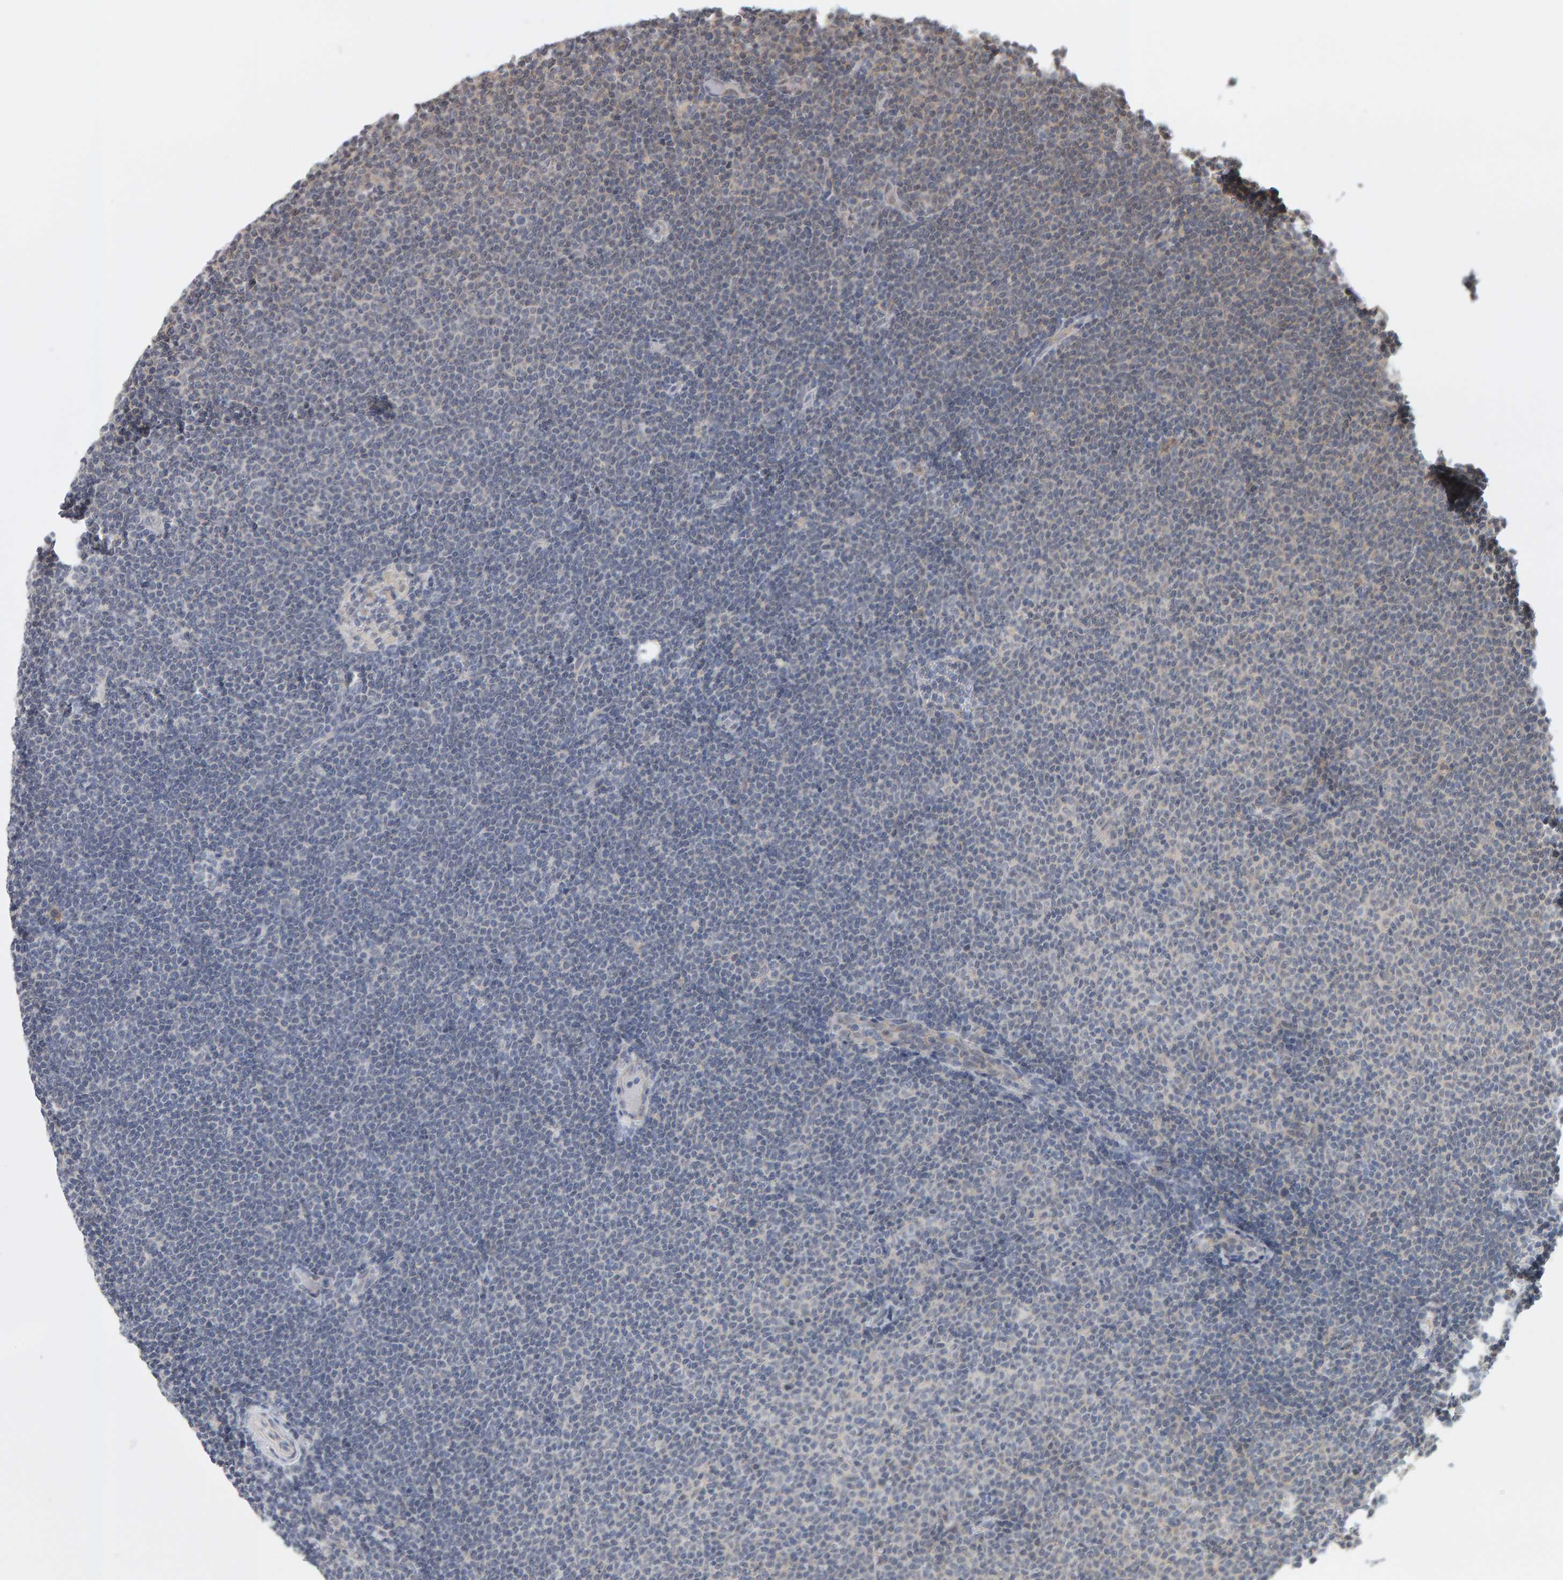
{"staining": {"intensity": "negative", "quantity": "none", "location": "none"}, "tissue": "lymphoma", "cell_type": "Tumor cells", "image_type": "cancer", "snomed": [{"axis": "morphology", "description": "Malignant lymphoma, non-Hodgkin's type, Low grade"}, {"axis": "topography", "description": "Lymph node"}], "caption": "Tumor cells are negative for protein expression in human lymphoma. (DAB IHC with hematoxylin counter stain).", "gene": "MSRA", "patient": {"sex": "female", "age": 53}}